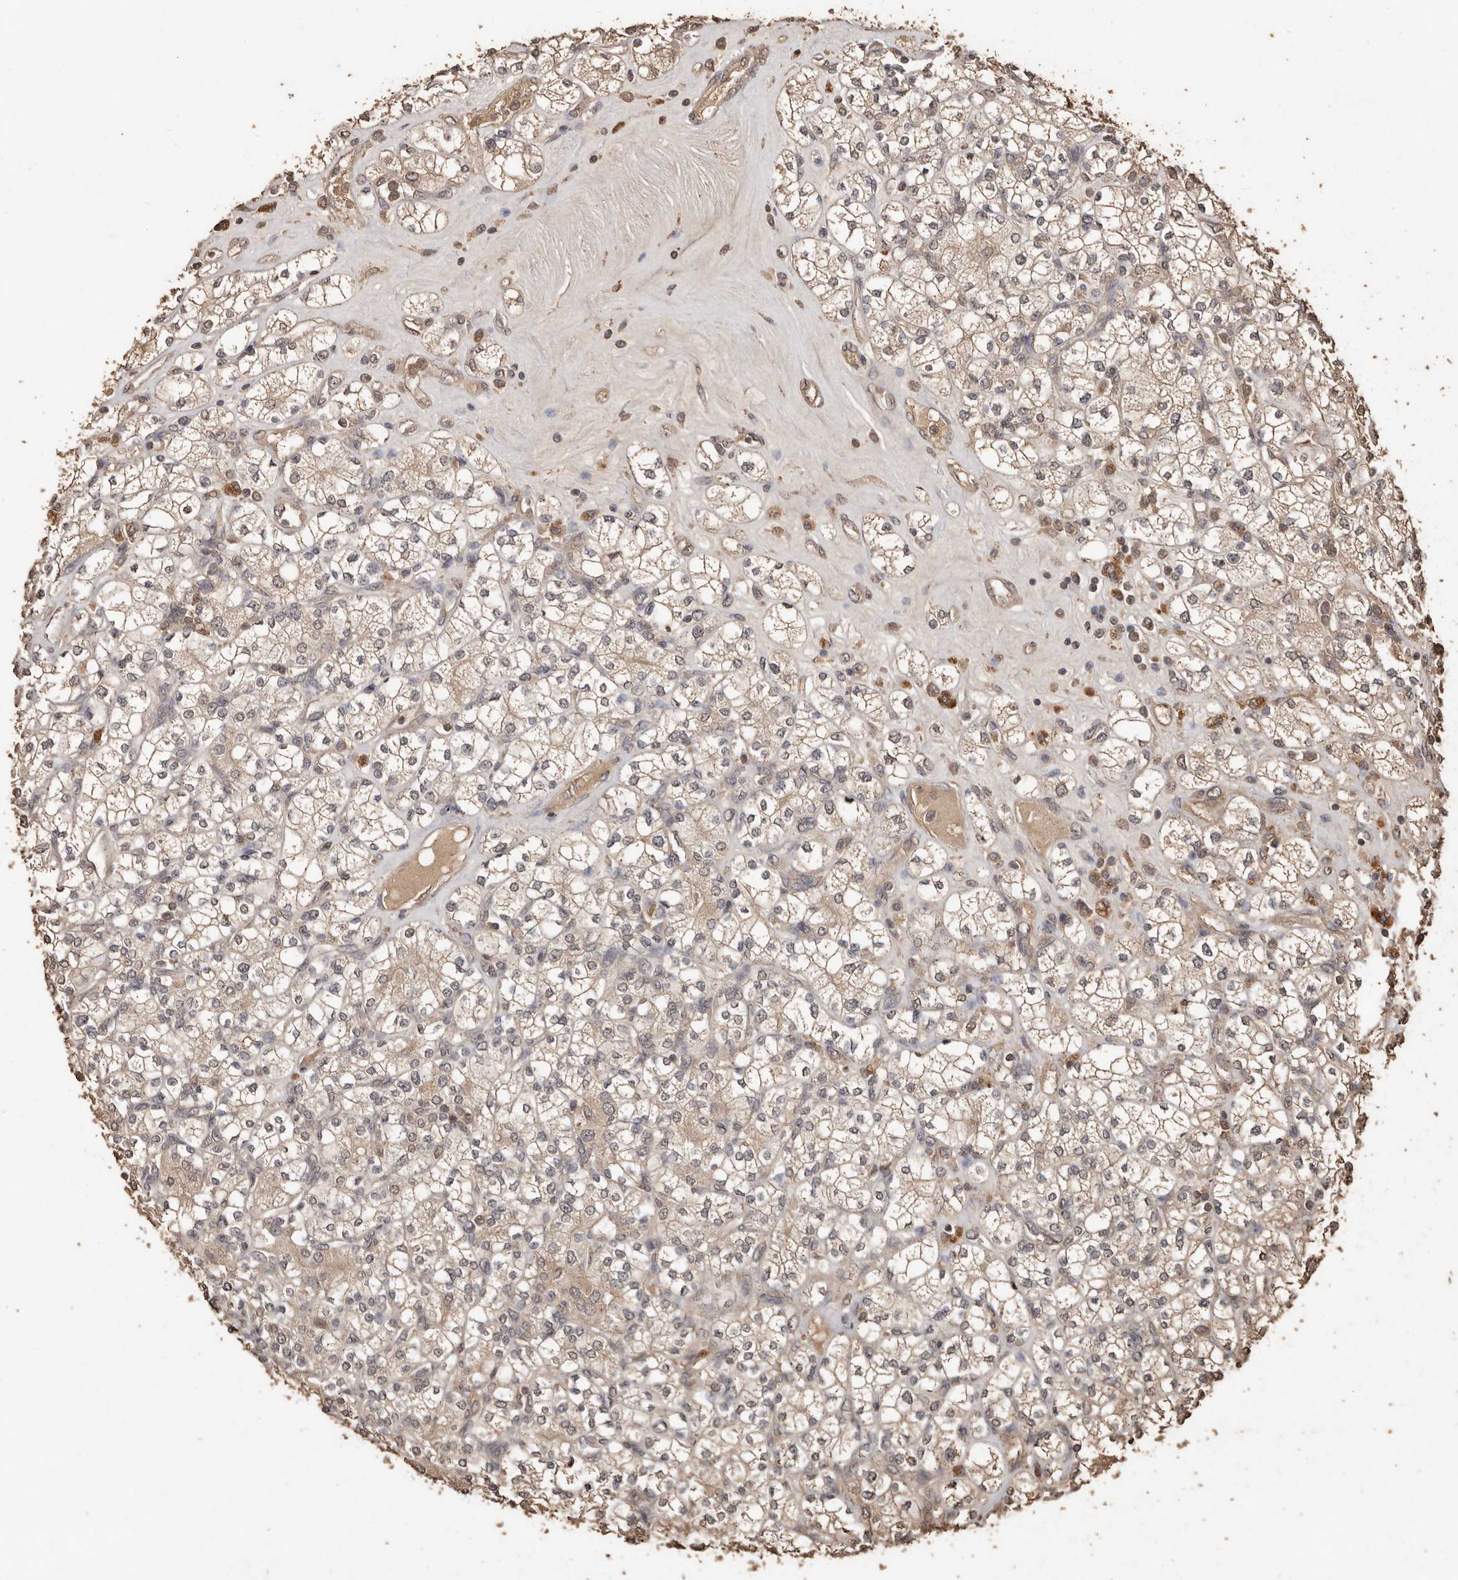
{"staining": {"intensity": "weak", "quantity": "25%-75%", "location": "cytoplasmic/membranous"}, "tissue": "renal cancer", "cell_type": "Tumor cells", "image_type": "cancer", "snomed": [{"axis": "morphology", "description": "Adenocarcinoma, NOS"}, {"axis": "topography", "description": "Kidney"}], "caption": "Protein analysis of adenocarcinoma (renal) tissue reveals weak cytoplasmic/membranous staining in approximately 25%-75% of tumor cells.", "gene": "PKDCC", "patient": {"sex": "male", "age": 77}}